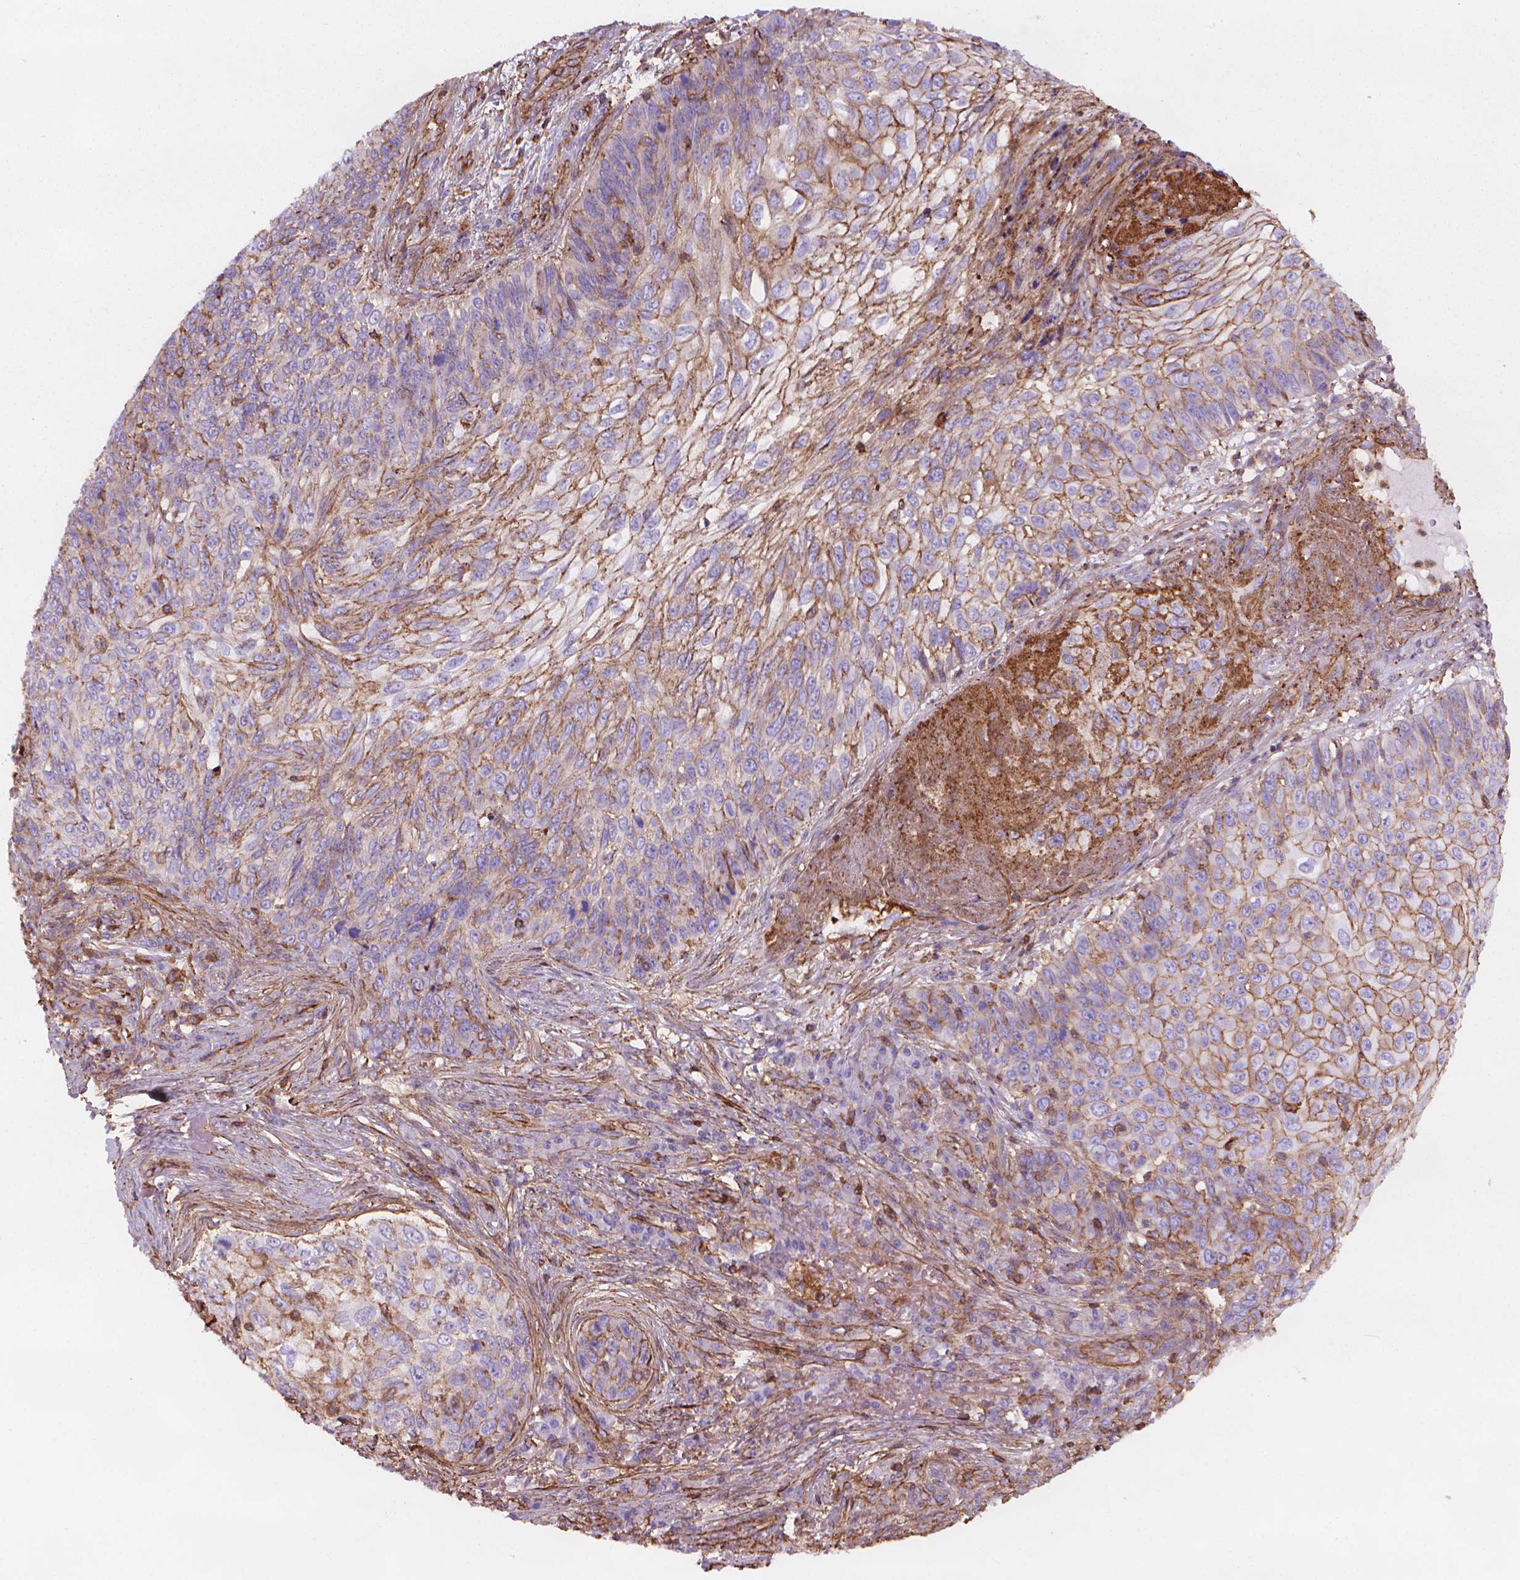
{"staining": {"intensity": "moderate", "quantity": "<25%", "location": "cytoplasmic/membranous"}, "tissue": "skin cancer", "cell_type": "Tumor cells", "image_type": "cancer", "snomed": [{"axis": "morphology", "description": "Squamous cell carcinoma, NOS"}, {"axis": "topography", "description": "Skin"}], "caption": "Tumor cells show low levels of moderate cytoplasmic/membranous expression in about <25% of cells in skin cancer (squamous cell carcinoma).", "gene": "PATJ", "patient": {"sex": "male", "age": 92}}